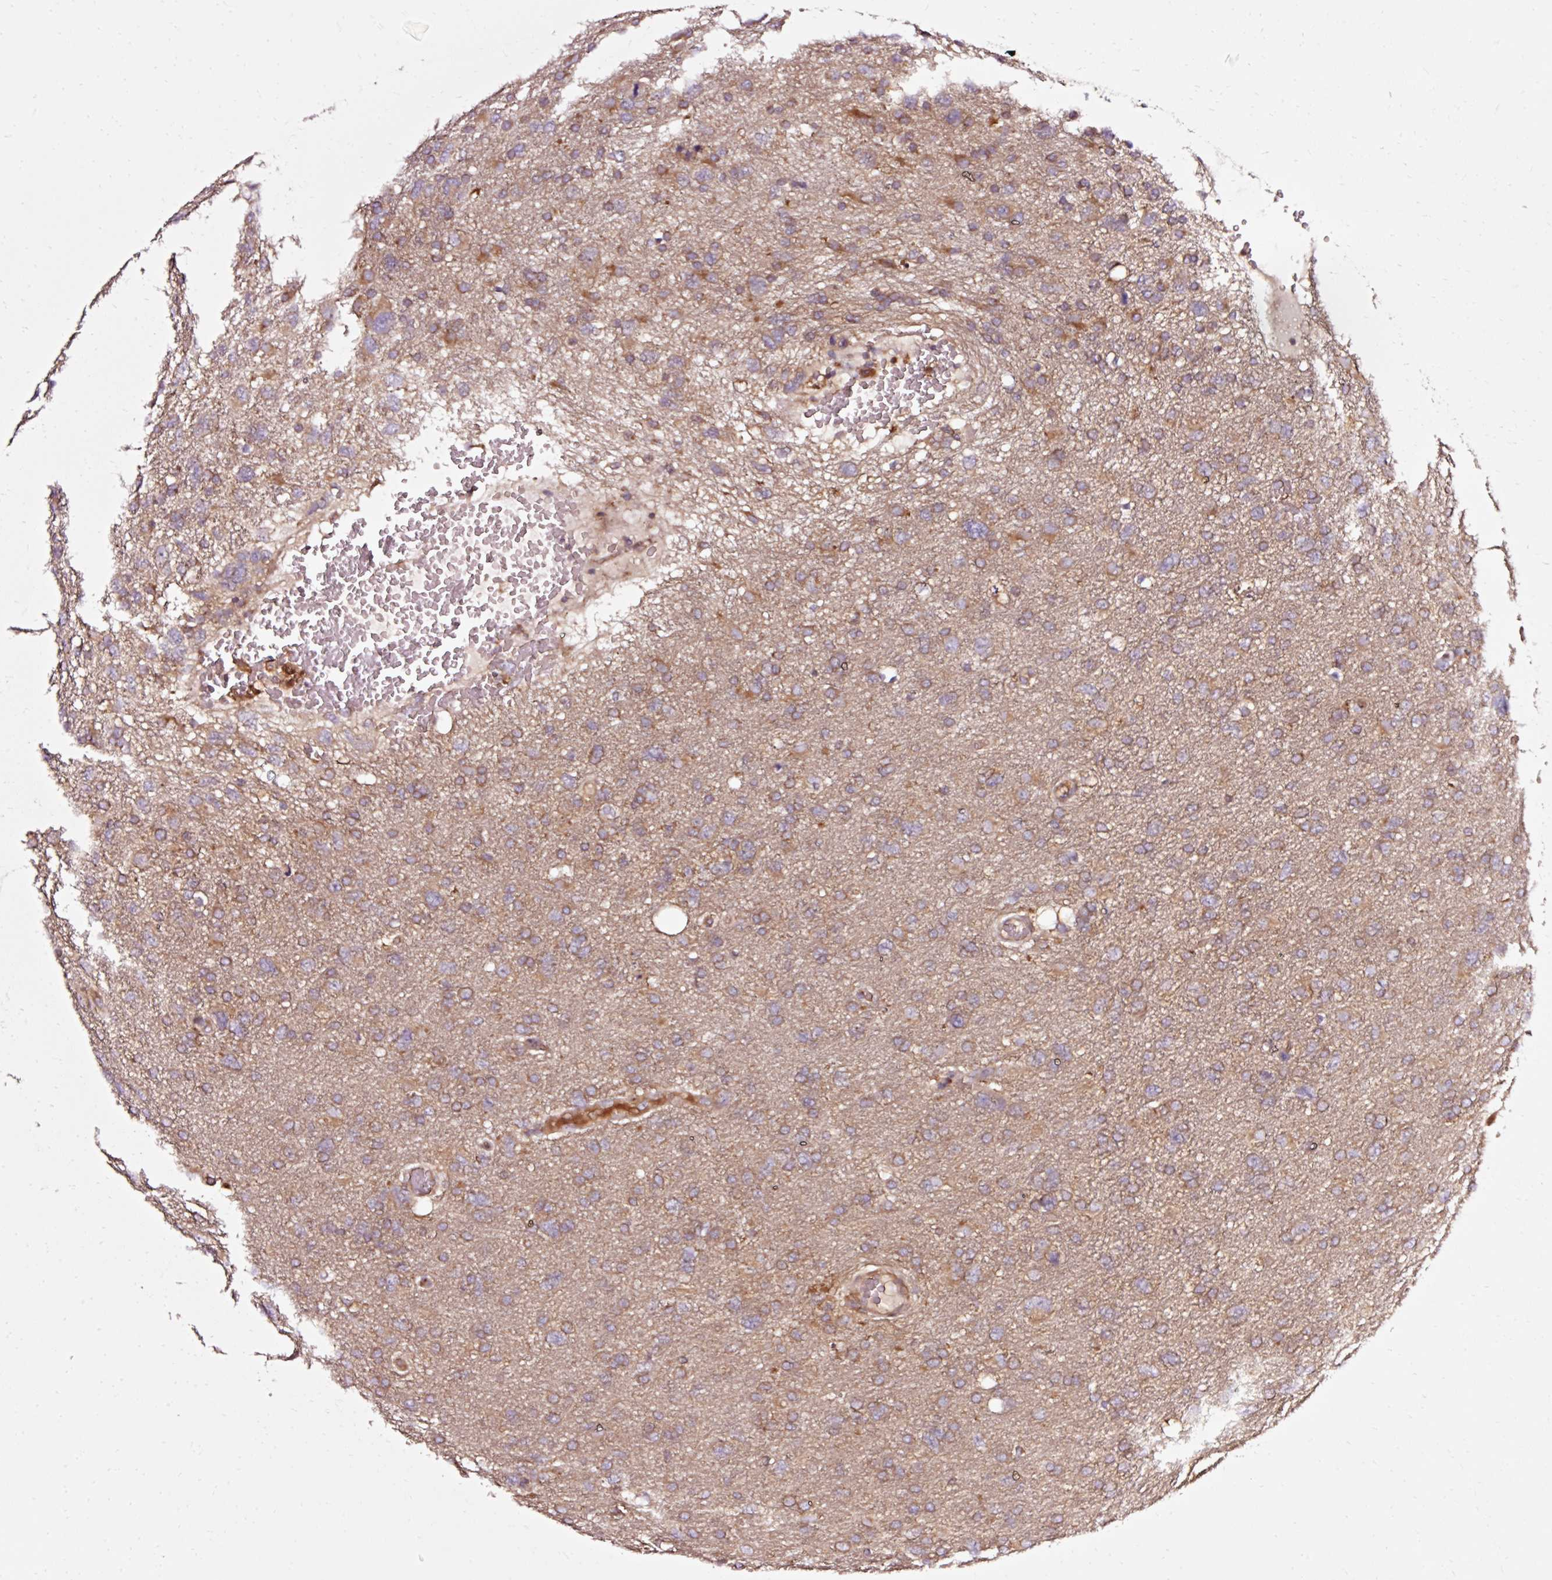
{"staining": {"intensity": "moderate", "quantity": ">75%", "location": "cytoplasmic/membranous"}, "tissue": "glioma", "cell_type": "Tumor cells", "image_type": "cancer", "snomed": [{"axis": "morphology", "description": "Glioma, malignant, High grade"}, {"axis": "topography", "description": "Brain"}], "caption": "About >75% of tumor cells in glioma demonstrate moderate cytoplasmic/membranous protein expression as visualized by brown immunohistochemical staining.", "gene": "NAPA", "patient": {"sex": "male", "age": 61}}